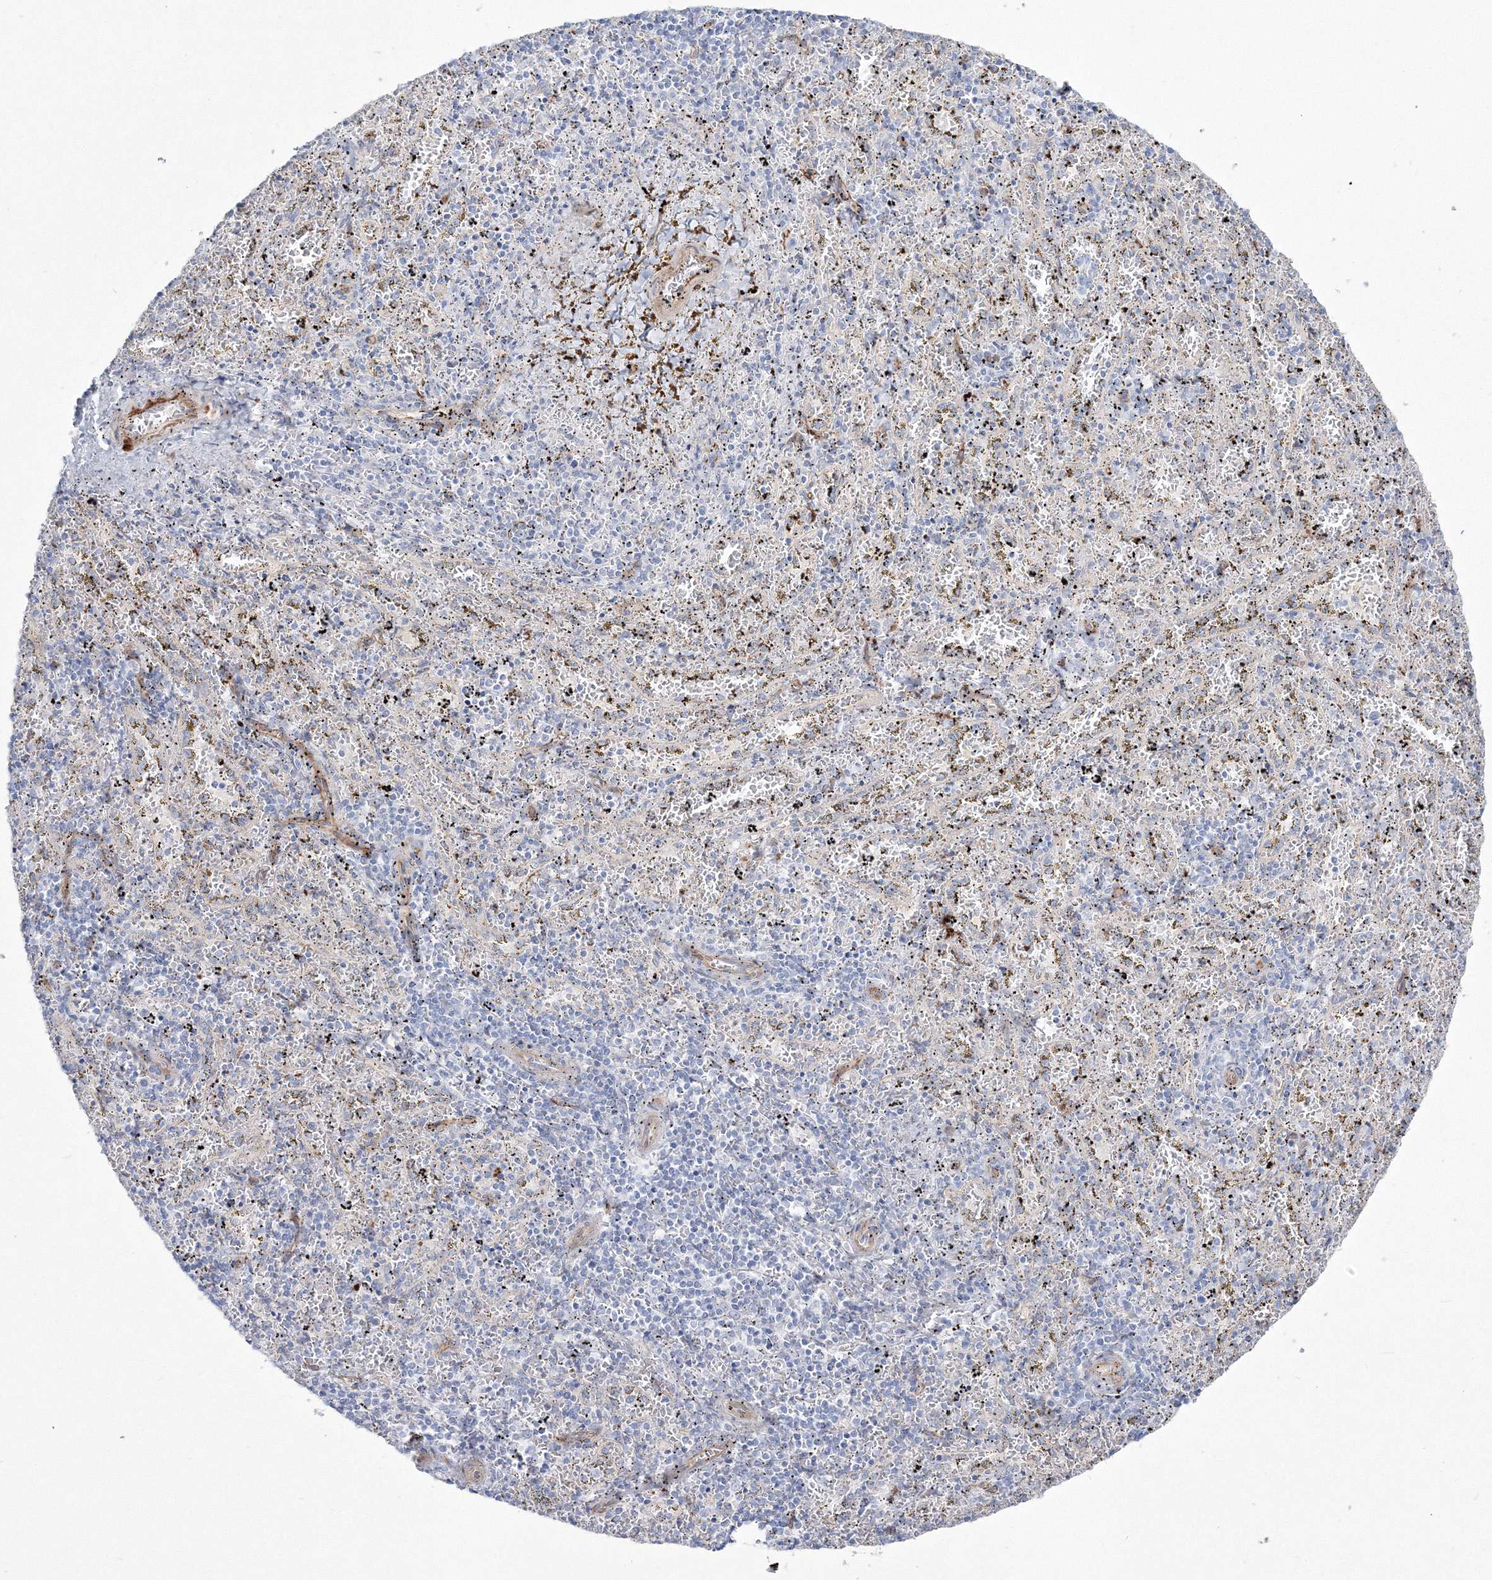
{"staining": {"intensity": "negative", "quantity": "none", "location": "none"}, "tissue": "spleen", "cell_type": "Cells in red pulp", "image_type": "normal", "snomed": [{"axis": "morphology", "description": "Normal tissue, NOS"}, {"axis": "topography", "description": "Spleen"}], "caption": "Immunohistochemical staining of normal human spleen exhibits no significant staining in cells in red pulp.", "gene": "HYAL2", "patient": {"sex": "male", "age": 11}}